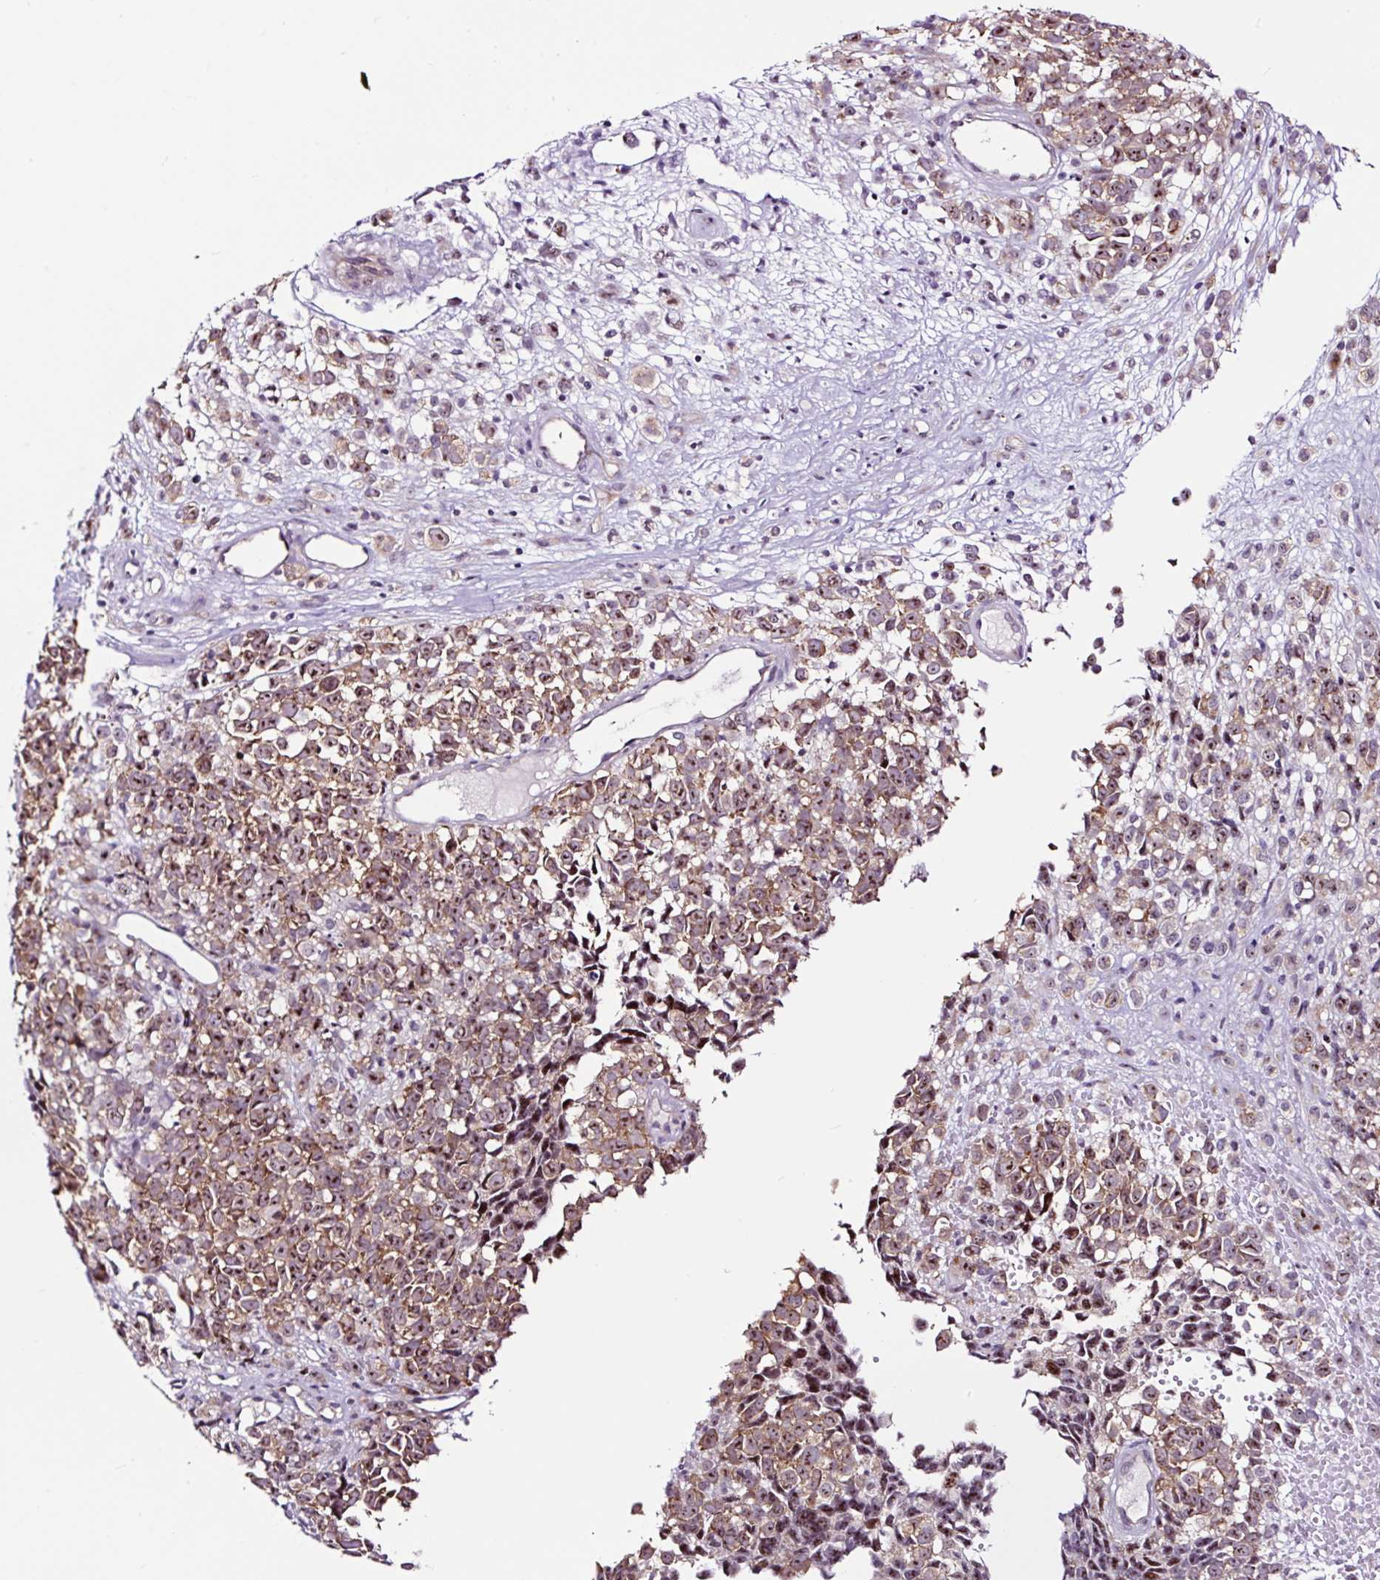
{"staining": {"intensity": "moderate", "quantity": ">75%", "location": "cytoplasmic/membranous,nuclear"}, "tissue": "melanoma", "cell_type": "Tumor cells", "image_type": "cancer", "snomed": [{"axis": "morphology", "description": "Malignant melanoma, NOS"}, {"axis": "topography", "description": "Nose, NOS"}], "caption": "Brown immunohistochemical staining in melanoma exhibits moderate cytoplasmic/membranous and nuclear expression in about >75% of tumor cells.", "gene": "NOM1", "patient": {"sex": "female", "age": 48}}